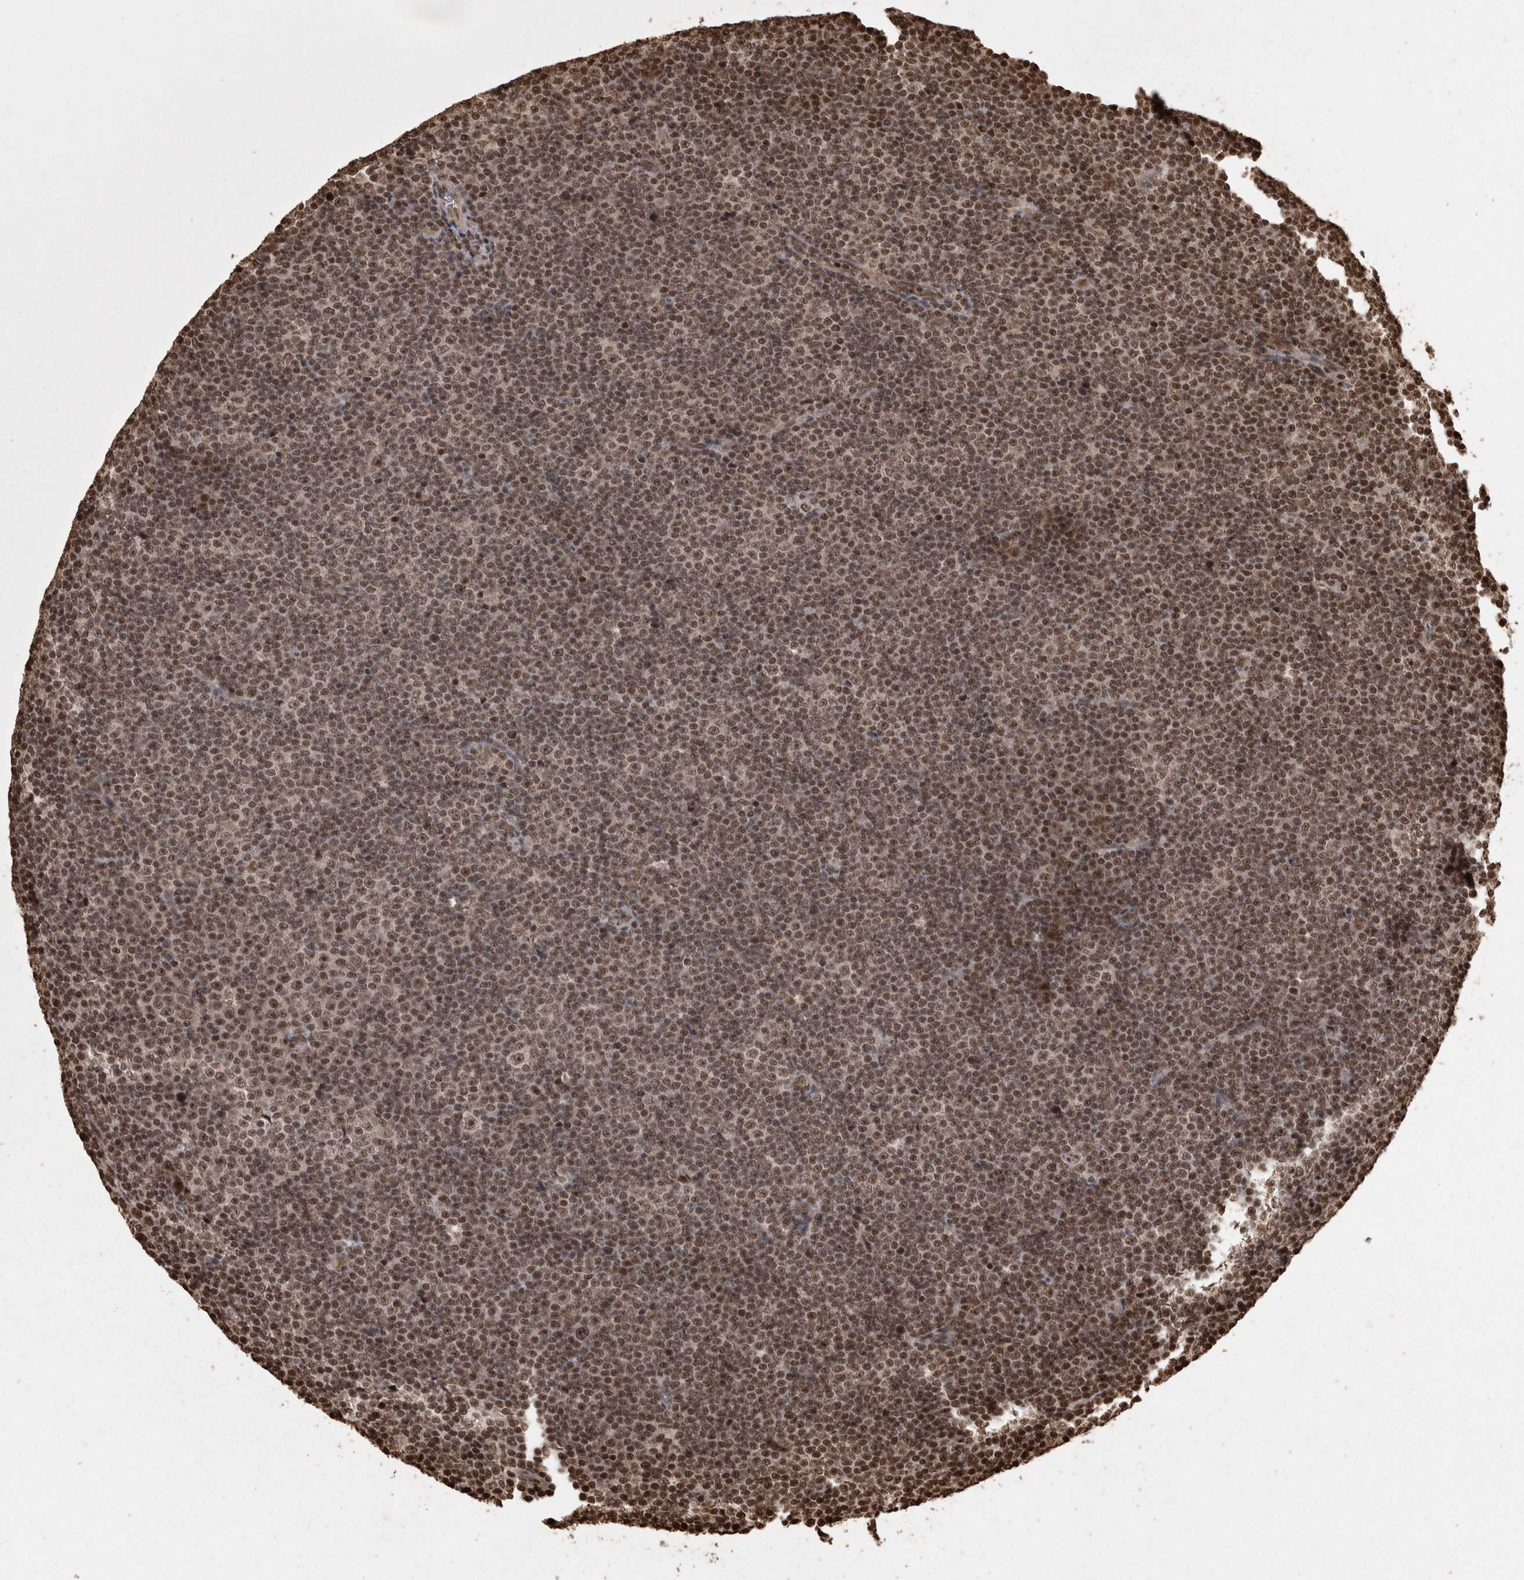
{"staining": {"intensity": "moderate", "quantity": ">75%", "location": "nuclear"}, "tissue": "lymphoma", "cell_type": "Tumor cells", "image_type": "cancer", "snomed": [{"axis": "morphology", "description": "Malignant lymphoma, non-Hodgkin's type, Low grade"}, {"axis": "topography", "description": "Lymph node"}], "caption": "Lymphoma was stained to show a protein in brown. There is medium levels of moderate nuclear staining in approximately >75% of tumor cells. (brown staining indicates protein expression, while blue staining denotes nuclei).", "gene": "ZFHX4", "patient": {"sex": "female", "age": 67}}